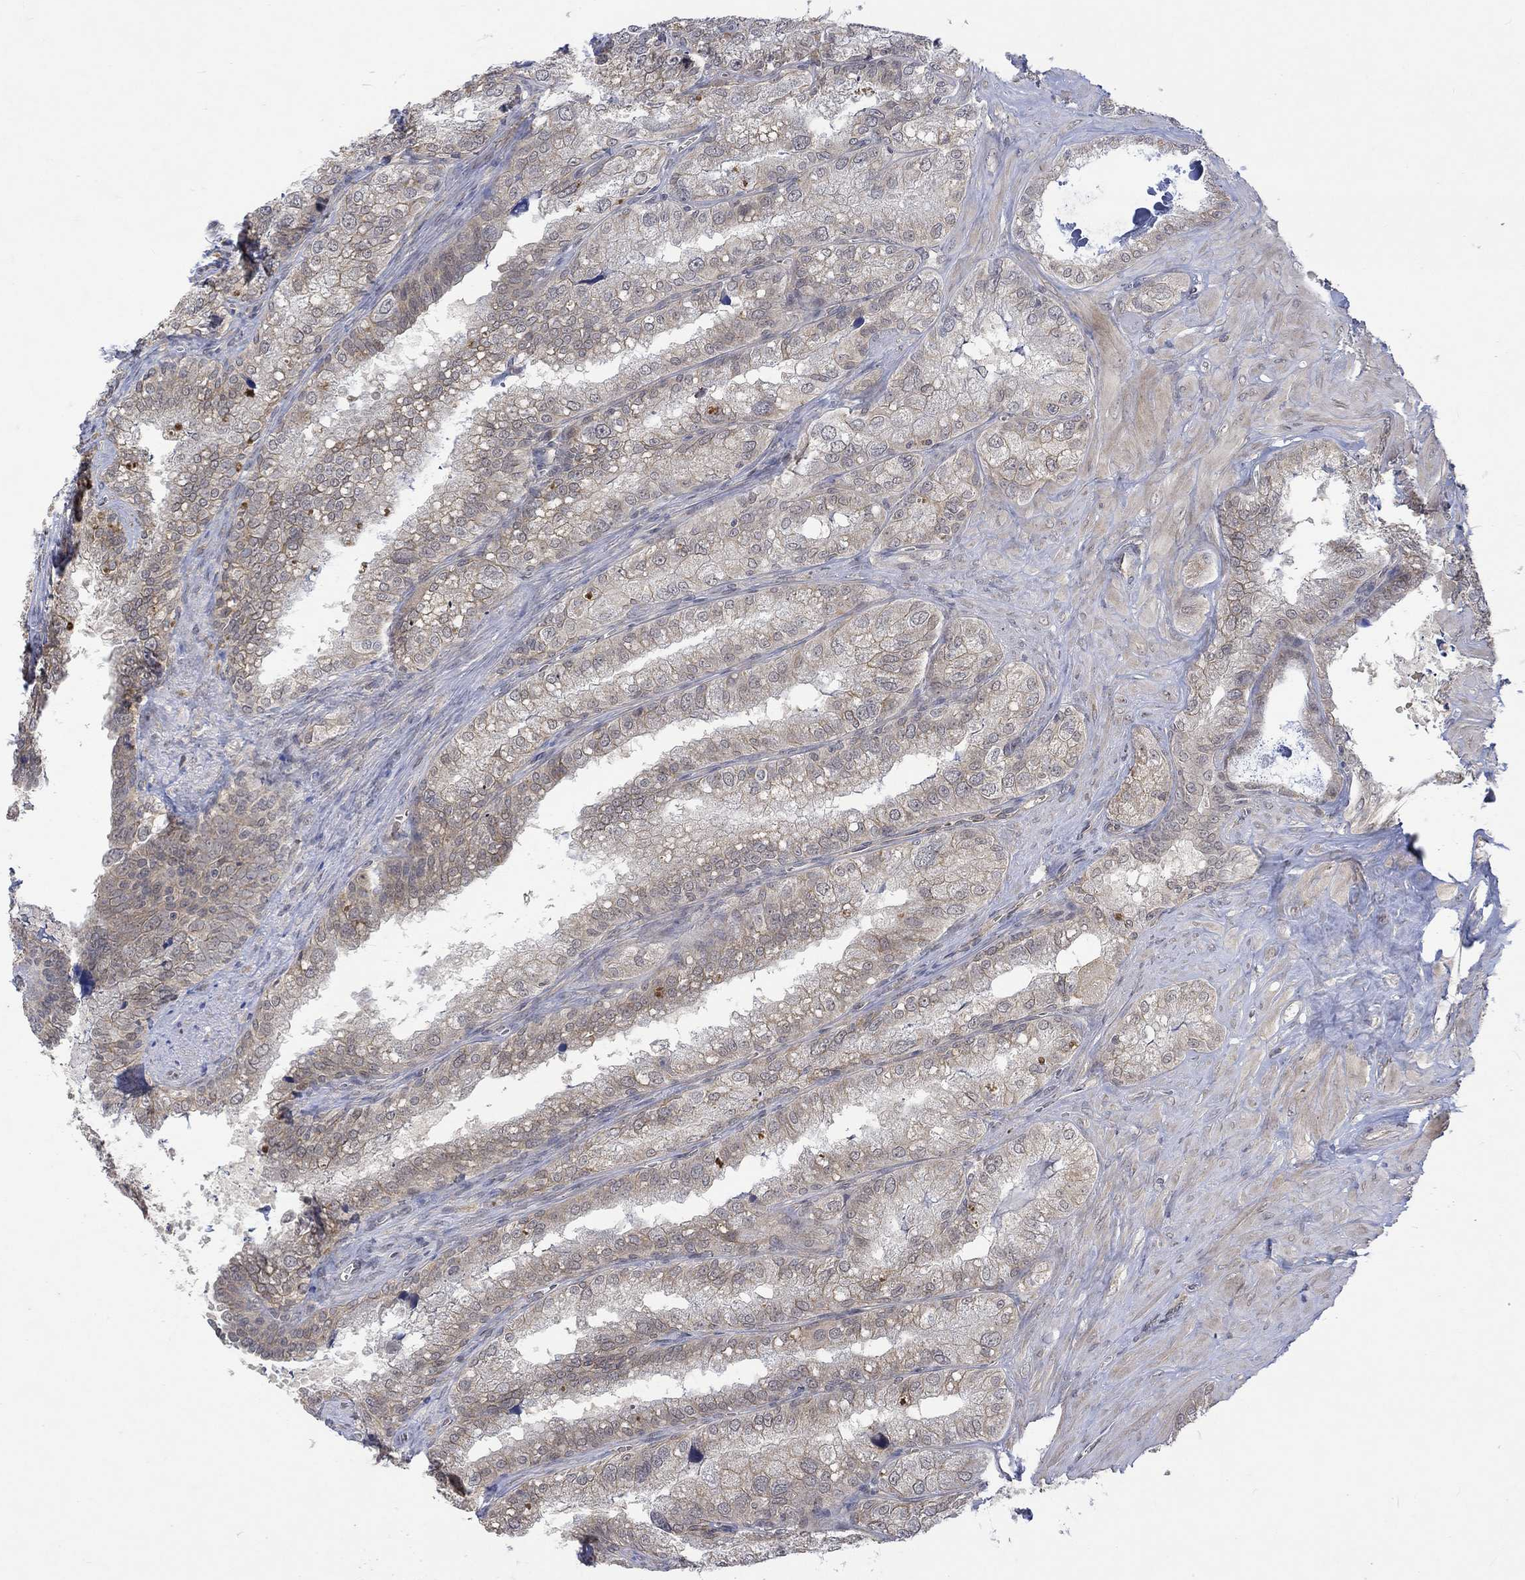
{"staining": {"intensity": "weak", "quantity": "<25%", "location": "cytoplasmic/membranous"}, "tissue": "seminal vesicle", "cell_type": "Glandular cells", "image_type": "normal", "snomed": [{"axis": "morphology", "description": "Normal tissue, NOS"}, {"axis": "topography", "description": "Seminal veicle"}], "caption": "DAB immunohistochemical staining of benign seminal vesicle reveals no significant staining in glandular cells.", "gene": "GRIN2D", "patient": {"sex": "male", "age": 57}}